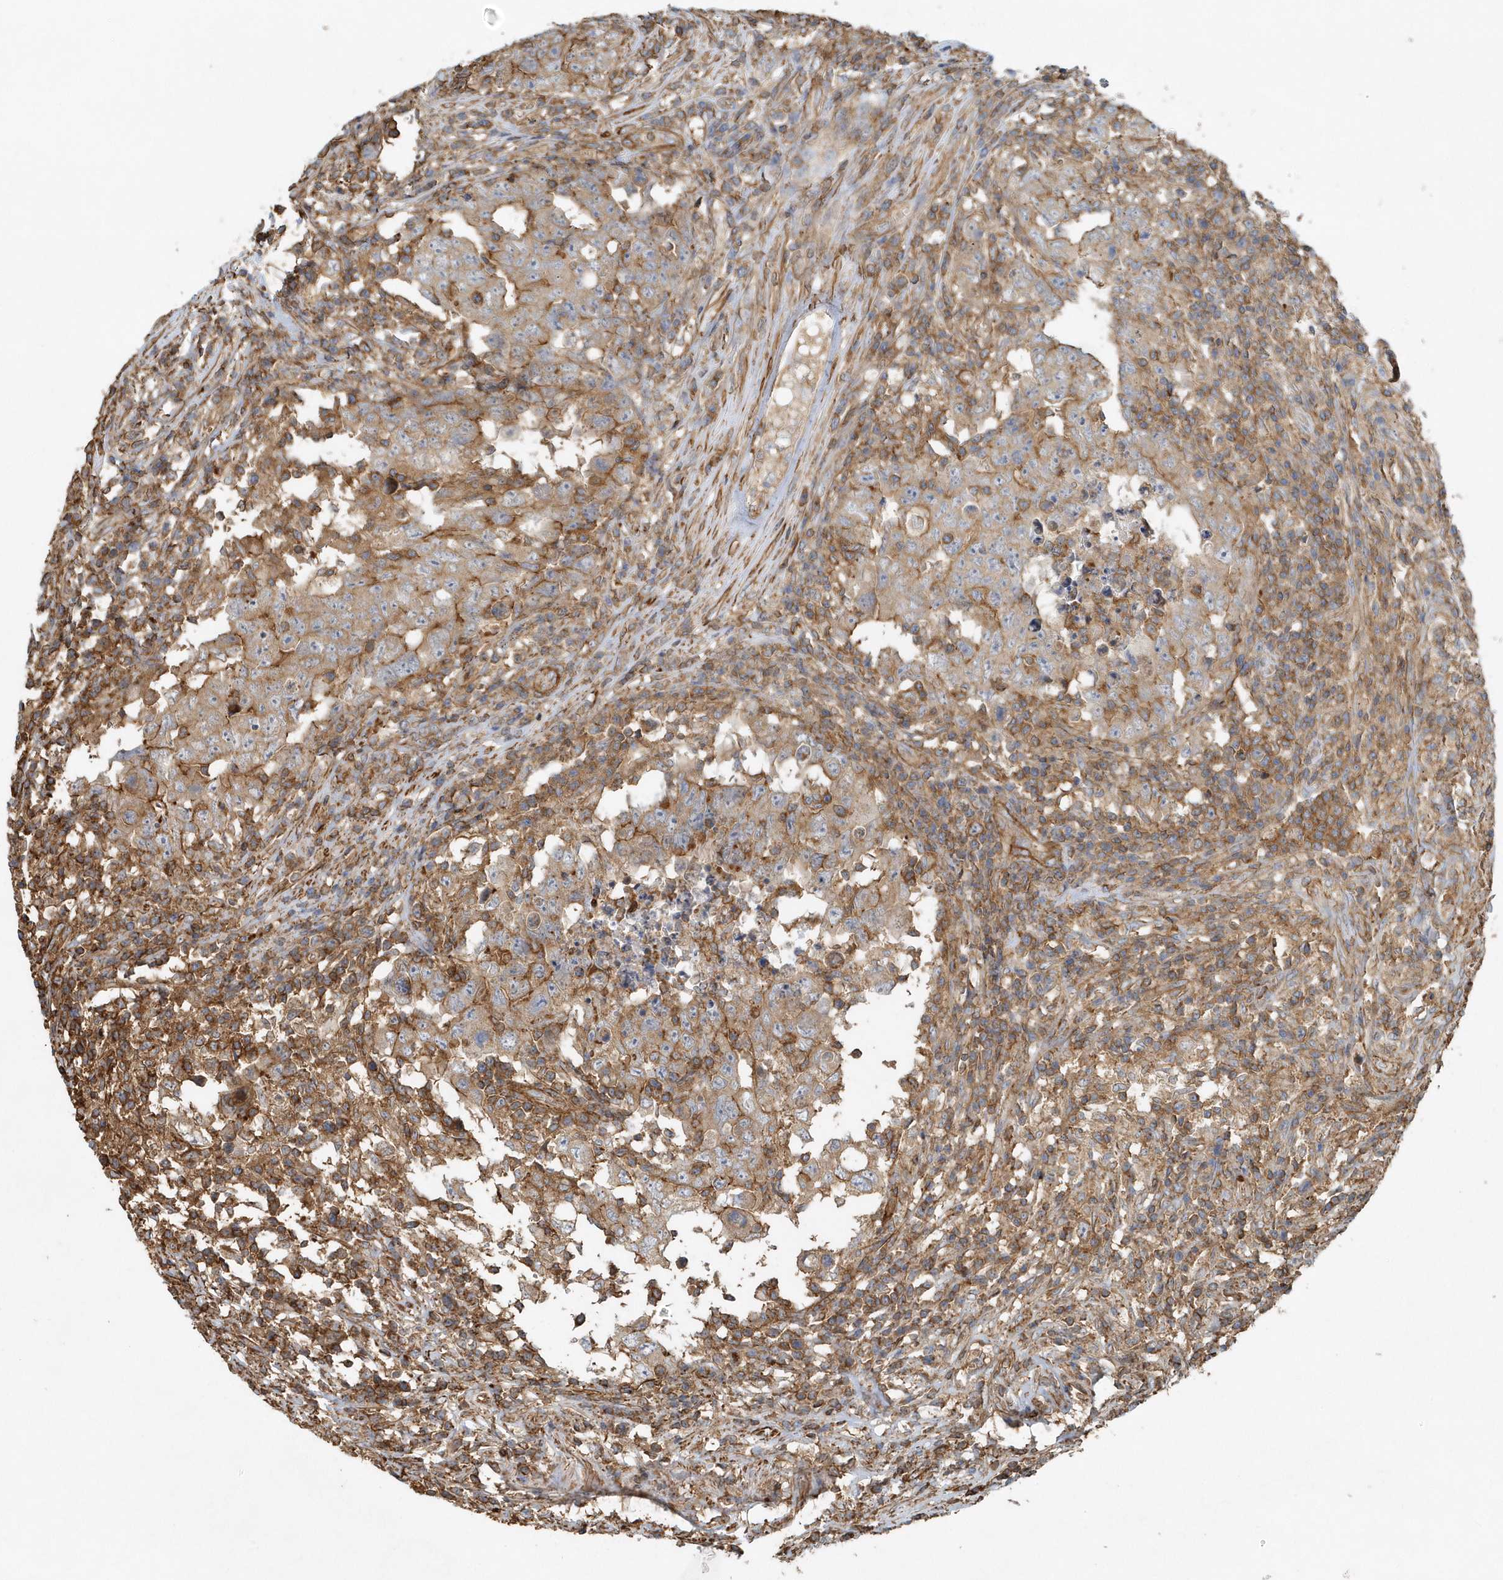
{"staining": {"intensity": "moderate", "quantity": ">75%", "location": "cytoplasmic/membranous"}, "tissue": "testis cancer", "cell_type": "Tumor cells", "image_type": "cancer", "snomed": [{"axis": "morphology", "description": "Carcinoma, Embryonal, NOS"}, {"axis": "topography", "description": "Testis"}], "caption": "Testis cancer stained with IHC exhibits moderate cytoplasmic/membranous expression in approximately >75% of tumor cells.", "gene": "MMUT", "patient": {"sex": "male", "age": 26}}